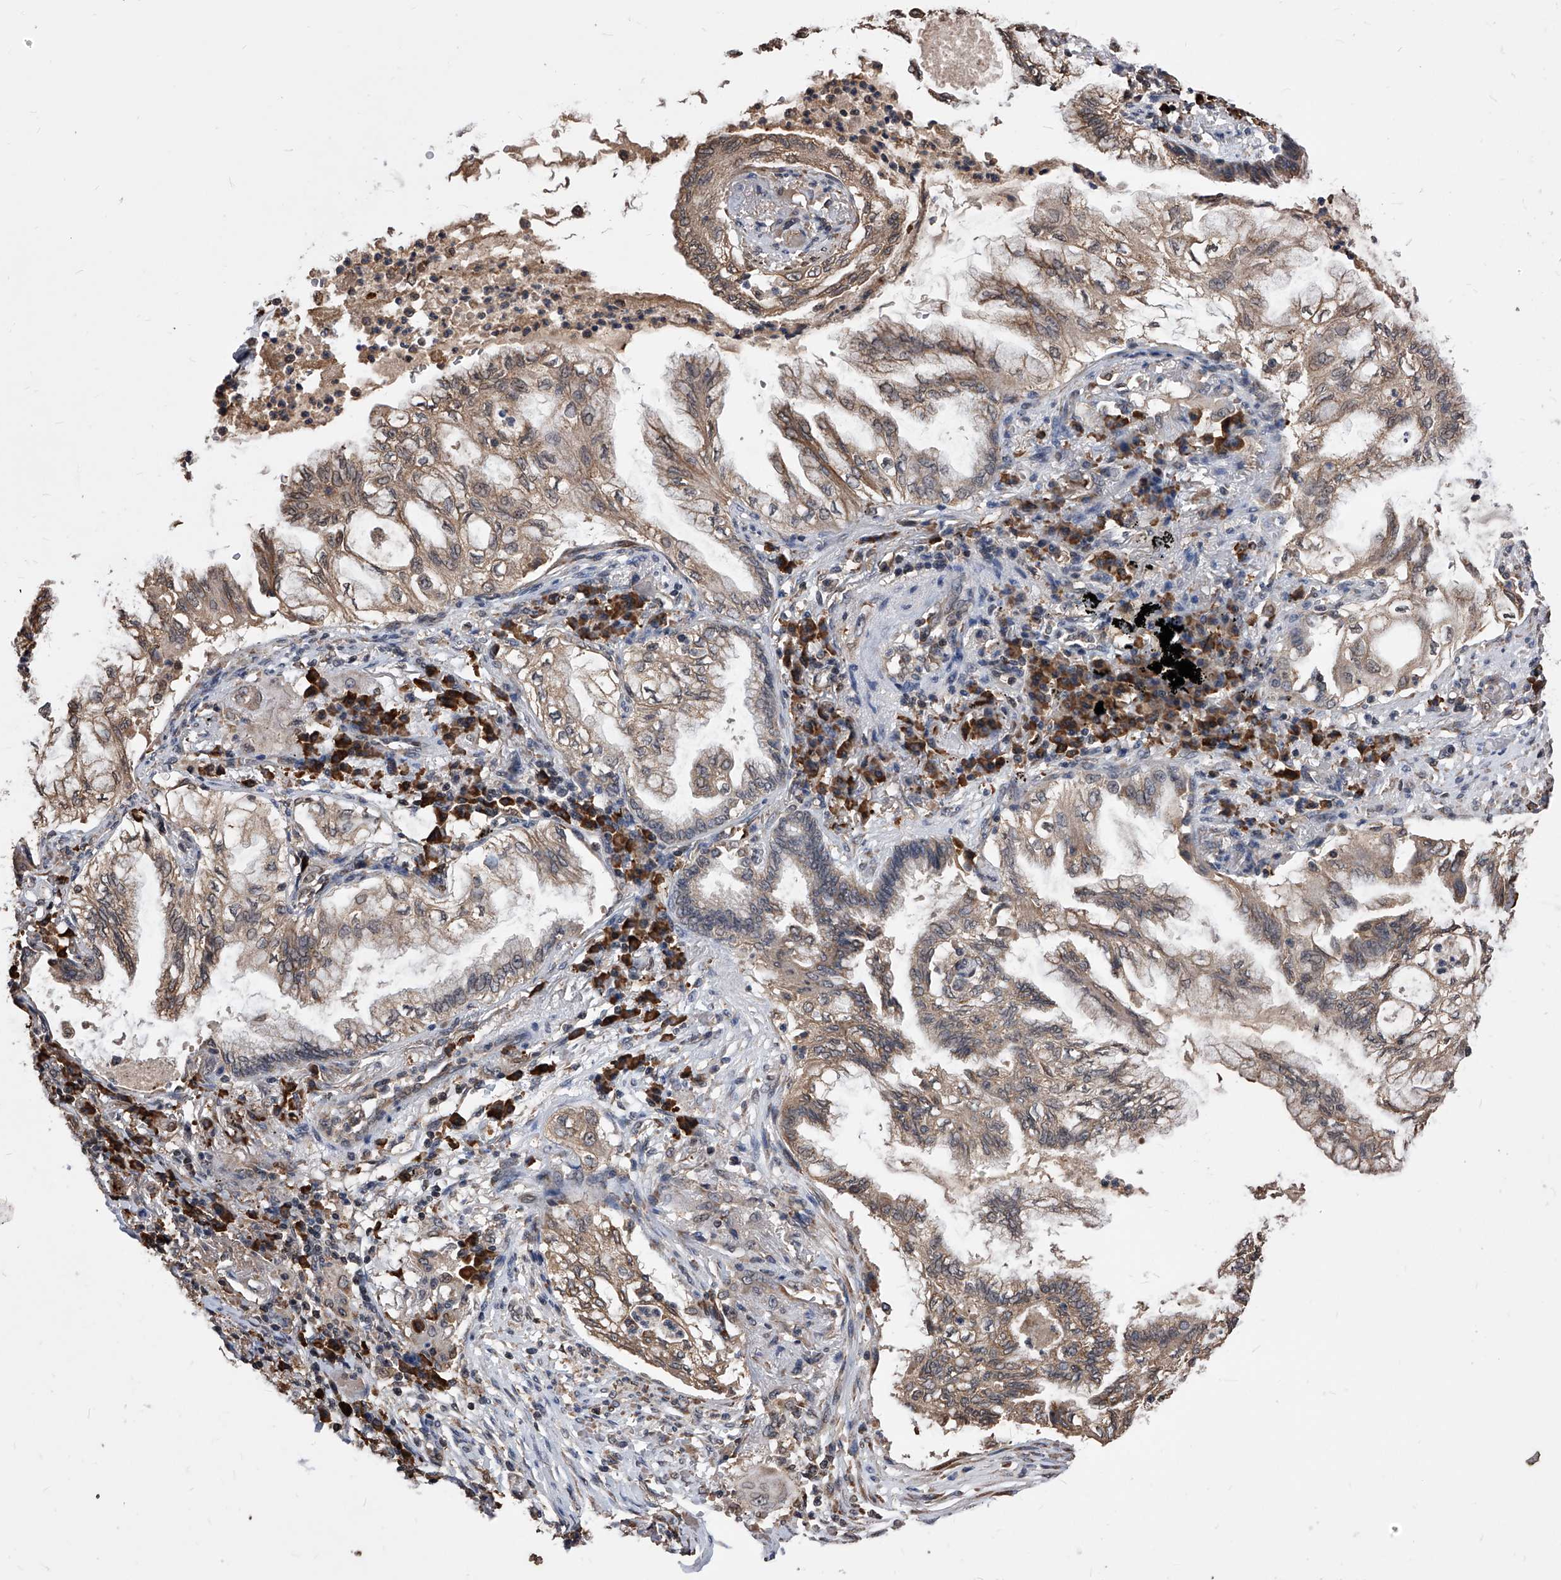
{"staining": {"intensity": "weak", "quantity": ">75%", "location": "cytoplasmic/membranous"}, "tissue": "lung cancer", "cell_type": "Tumor cells", "image_type": "cancer", "snomed": [{"axis": "morphology", "description": "Adenocarcinoma, NOS"}, {"axis": "topography", "description": "Lung"}], "caption": "Immunohistochemistry micrograph of neoplastic tissue: lung cancer (adenocarcinoma) stained using IHC reveals low levels of weak protein expression localized specifically in the cytoplasmic/membranous of tumor cells, appearing as a cytoplasmic/membranous brown color.", "gene": "ID1", "patient": {"sex": "female", "age": 70}}